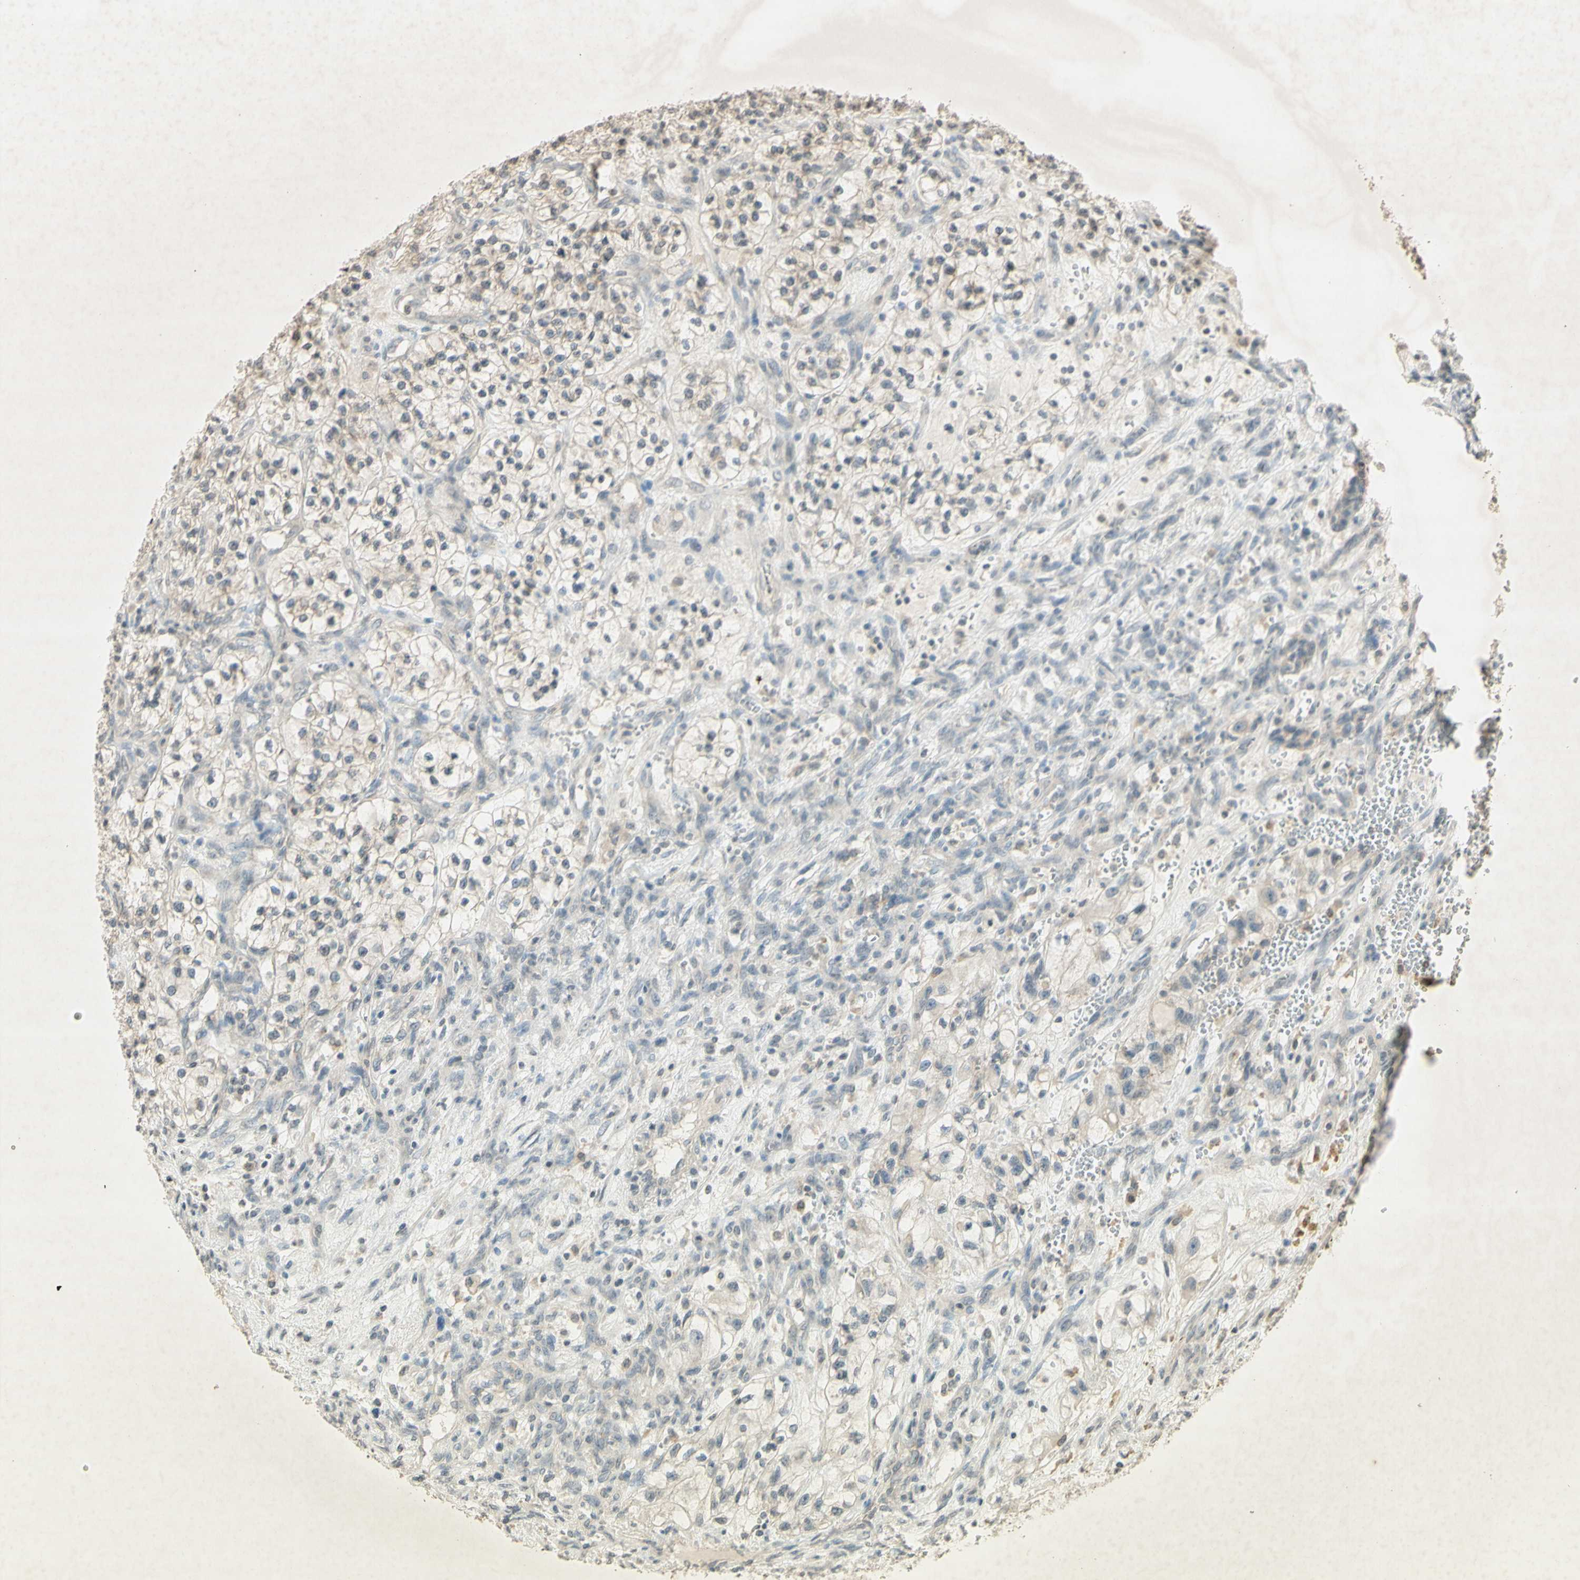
{"staining": {"intensity": "negative", "quantity": "none", "location": "none"}, "tissue": "renal cancer", "cell_type": "Tumor cells", "image_type": "cancer", "snomed": [{"axis": "morphology", "description": "Adenocarcinoma, NOS"}, {"axis": "topography", "description": "Kidney"}], "caption": "Tumor cells show no significant protein positivity in renal adenocarcinoma.", "gene": "GLI1", "patient": {"sex": "female", "age": 57}}